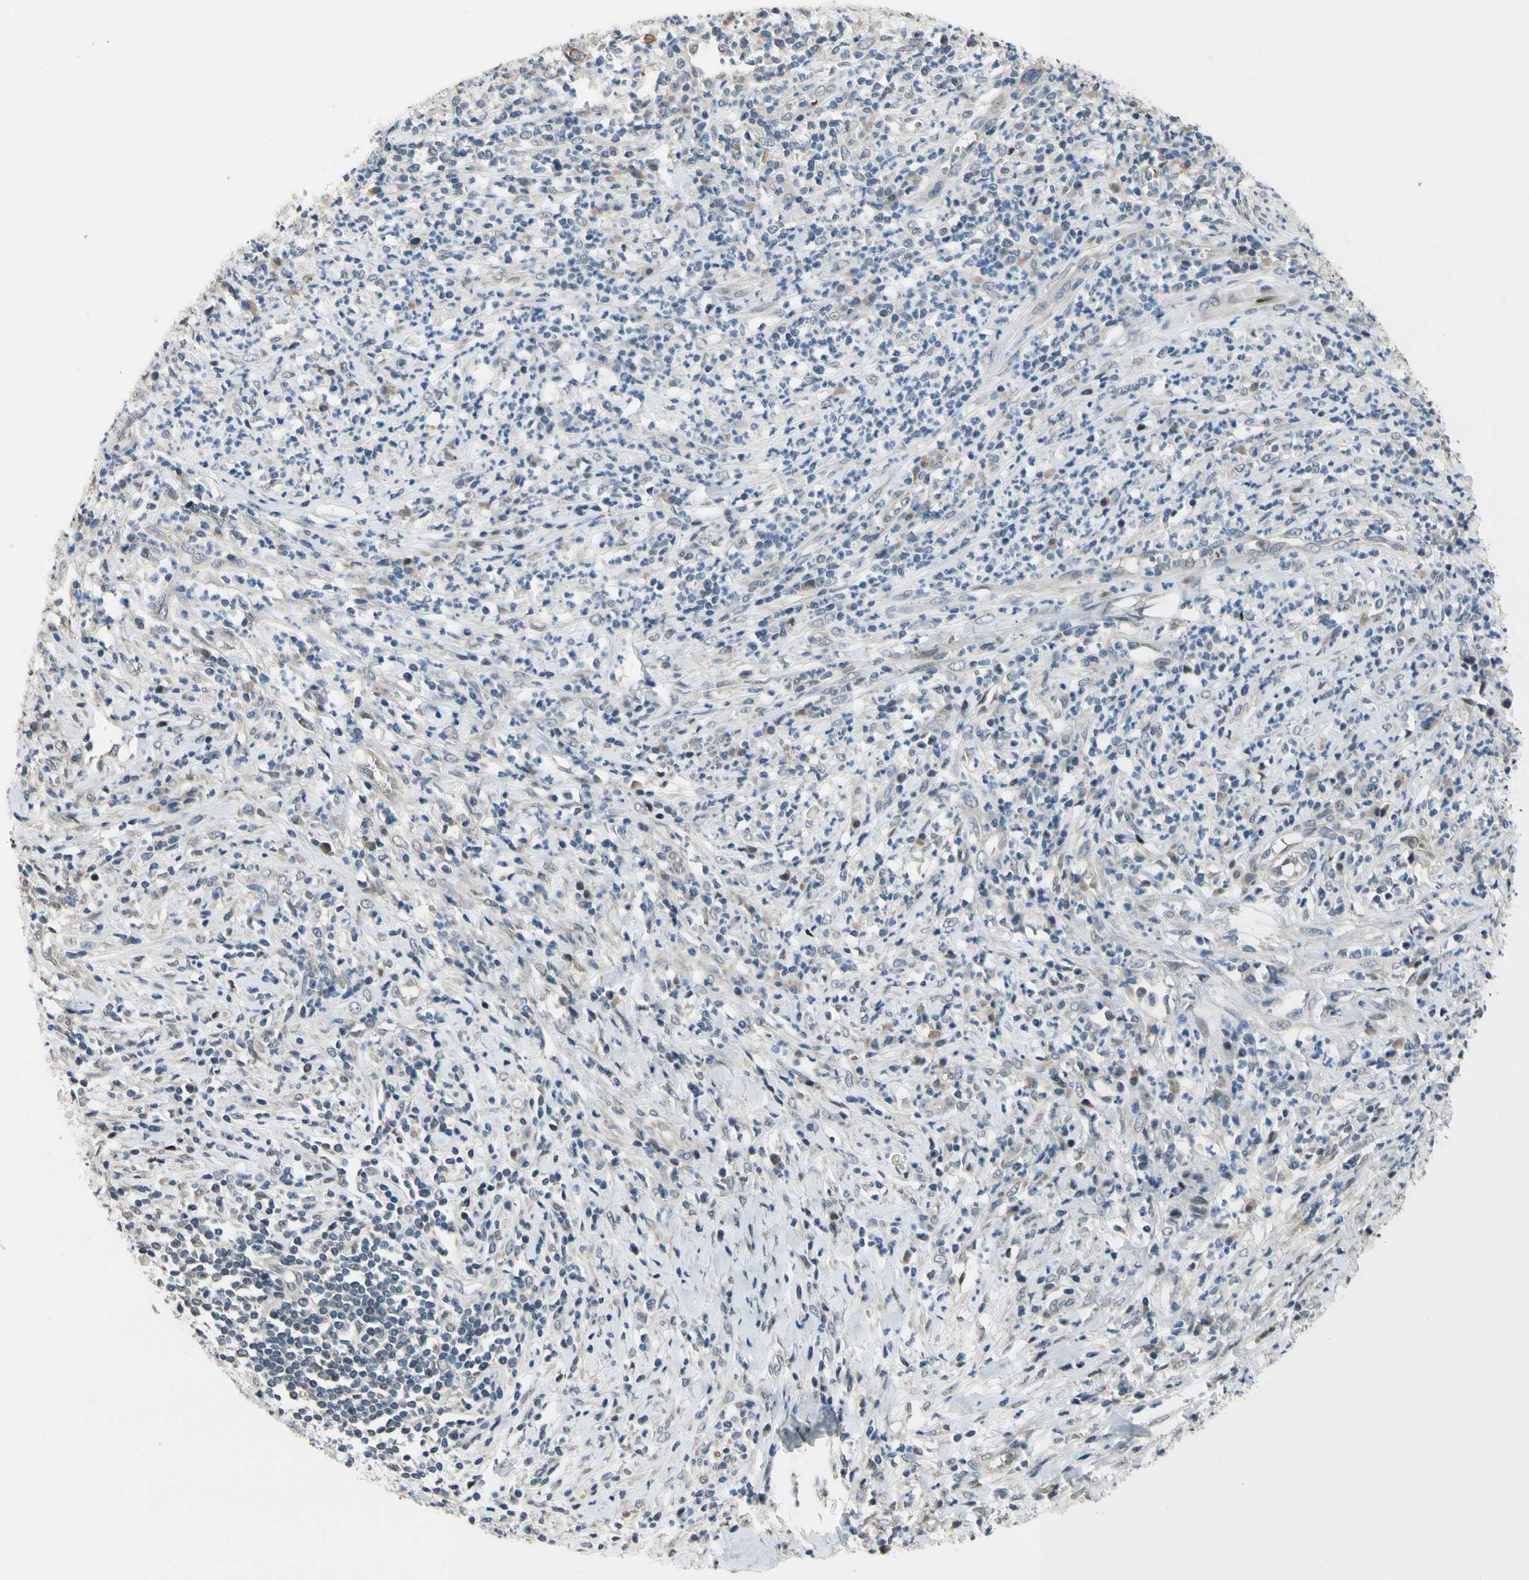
{"staining": {"intensity": "moderate", "quantity": "25%-75%", "location": "cytoplasmic/membranous"}, "tissue": "cervical cancer", "cell_type": "Tumor cells", "image_type": "cancer", "snomed": [{"axis": "morphology", "description": "Squamous cell carcinoma, NOS"}, {"axis": "topography", "description": "Cervix"}], "caption": "Protein staining exhibits moderate cytoplasmic/membranous staining in about 25%-75% of tumor cells in squamous cell carcinoma (cervical).", "gene": "ZNF184", "patient": {"sex": "female", "age": 32}}